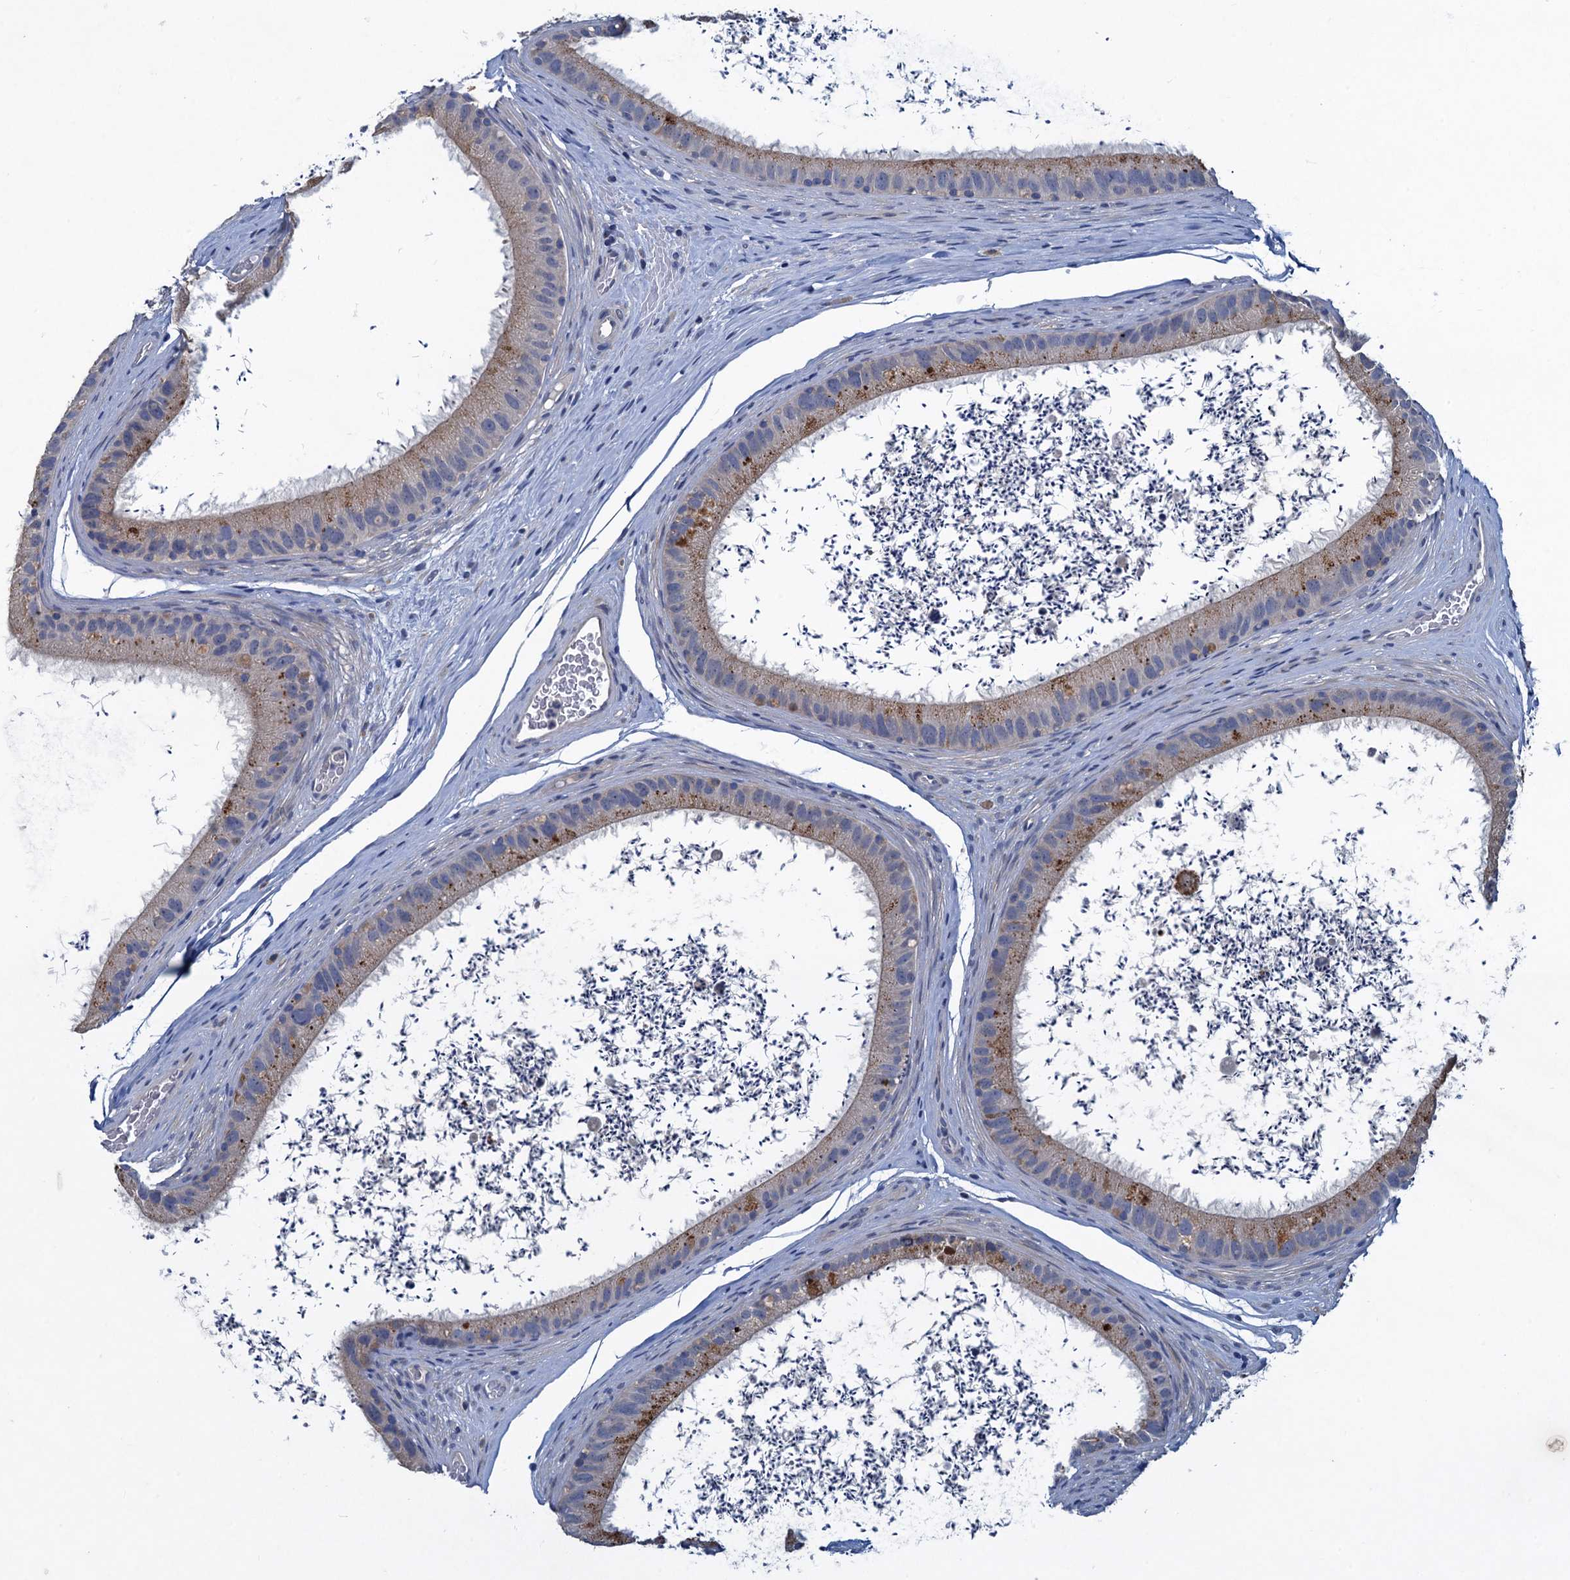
{"staining": {"intensity": "moderate", "quantity": "<25%", "location": "cytoplasmic/membranous"}, "tissue": "epididymis", "cell_type": "Glandular cells", "image_type": "normal", "snomed": [{"axis": "morphology", "description": "Normal tissue, NOS"}, {"axis": "topography", "description": "Epididymis, spermatic cord, NOS"}], "caption": "Brown immunohistochemical staining in benign human epididymis displays moderate cytoplasmic/membranous staining in about <25% of glandular cells.", "gene": "ATOSA", "patient": {"sex": "male", "age": 50}}